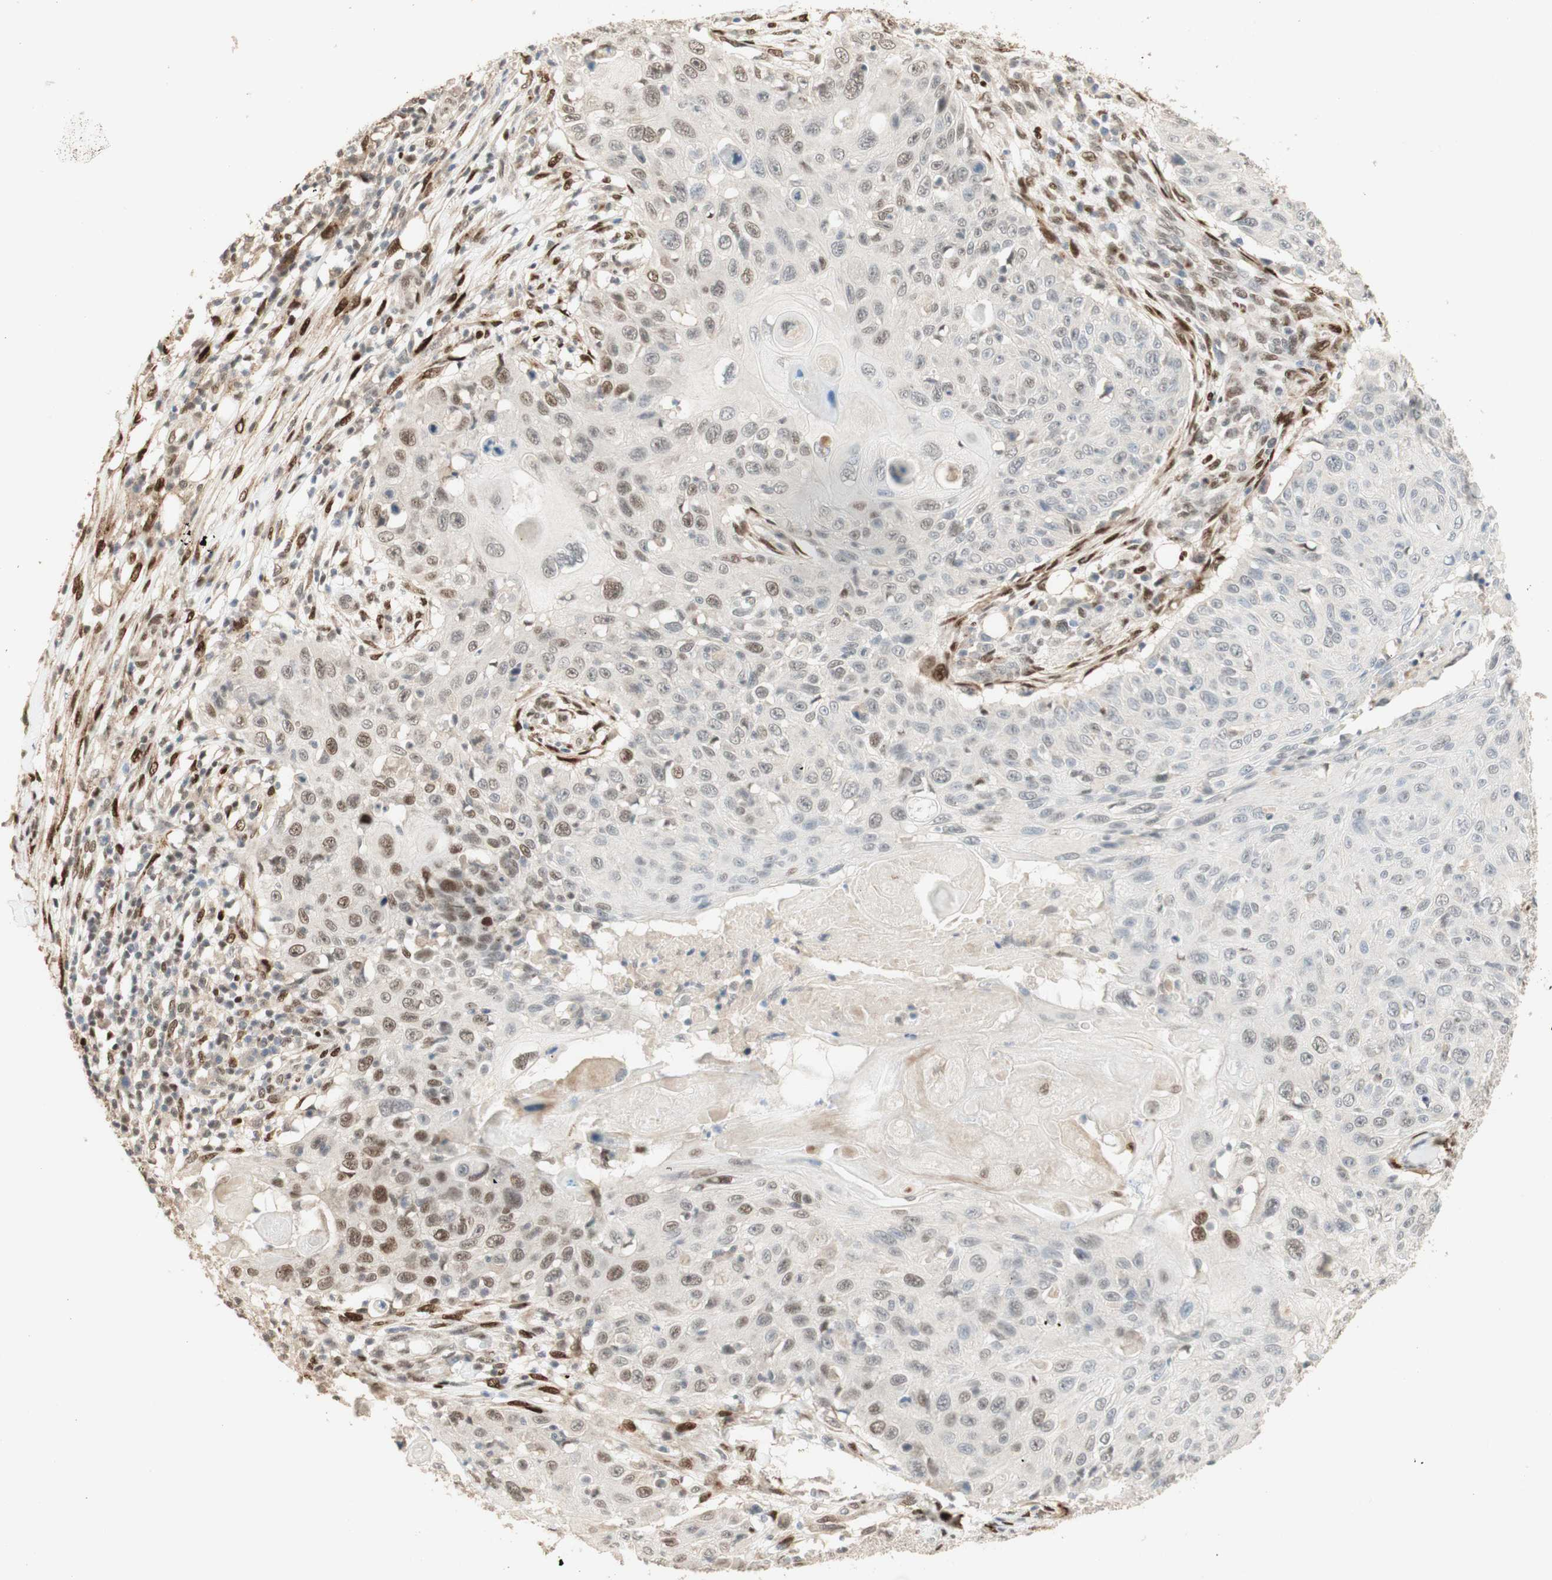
{"staining": {"intensity": "moderate", "quantity": "25%-75%", "location": "nuclear"}, "tissue": "skin cancer", "cell_type": "Tumor cells", "image_type": "cancer", "snomed": [{"axis": "morphology", "description": "Squamous cell carcinoma, NOS"}, {"axis": "topography", "description": "Skin"}], "caption": "Skin cancer was stained to show a protein in brown. There is medium levels of moderate nuclear expression in about 25%-75% of tumor cells.", "gene": "FOXP1", "patient": {"sex": "male", "age": 86}}